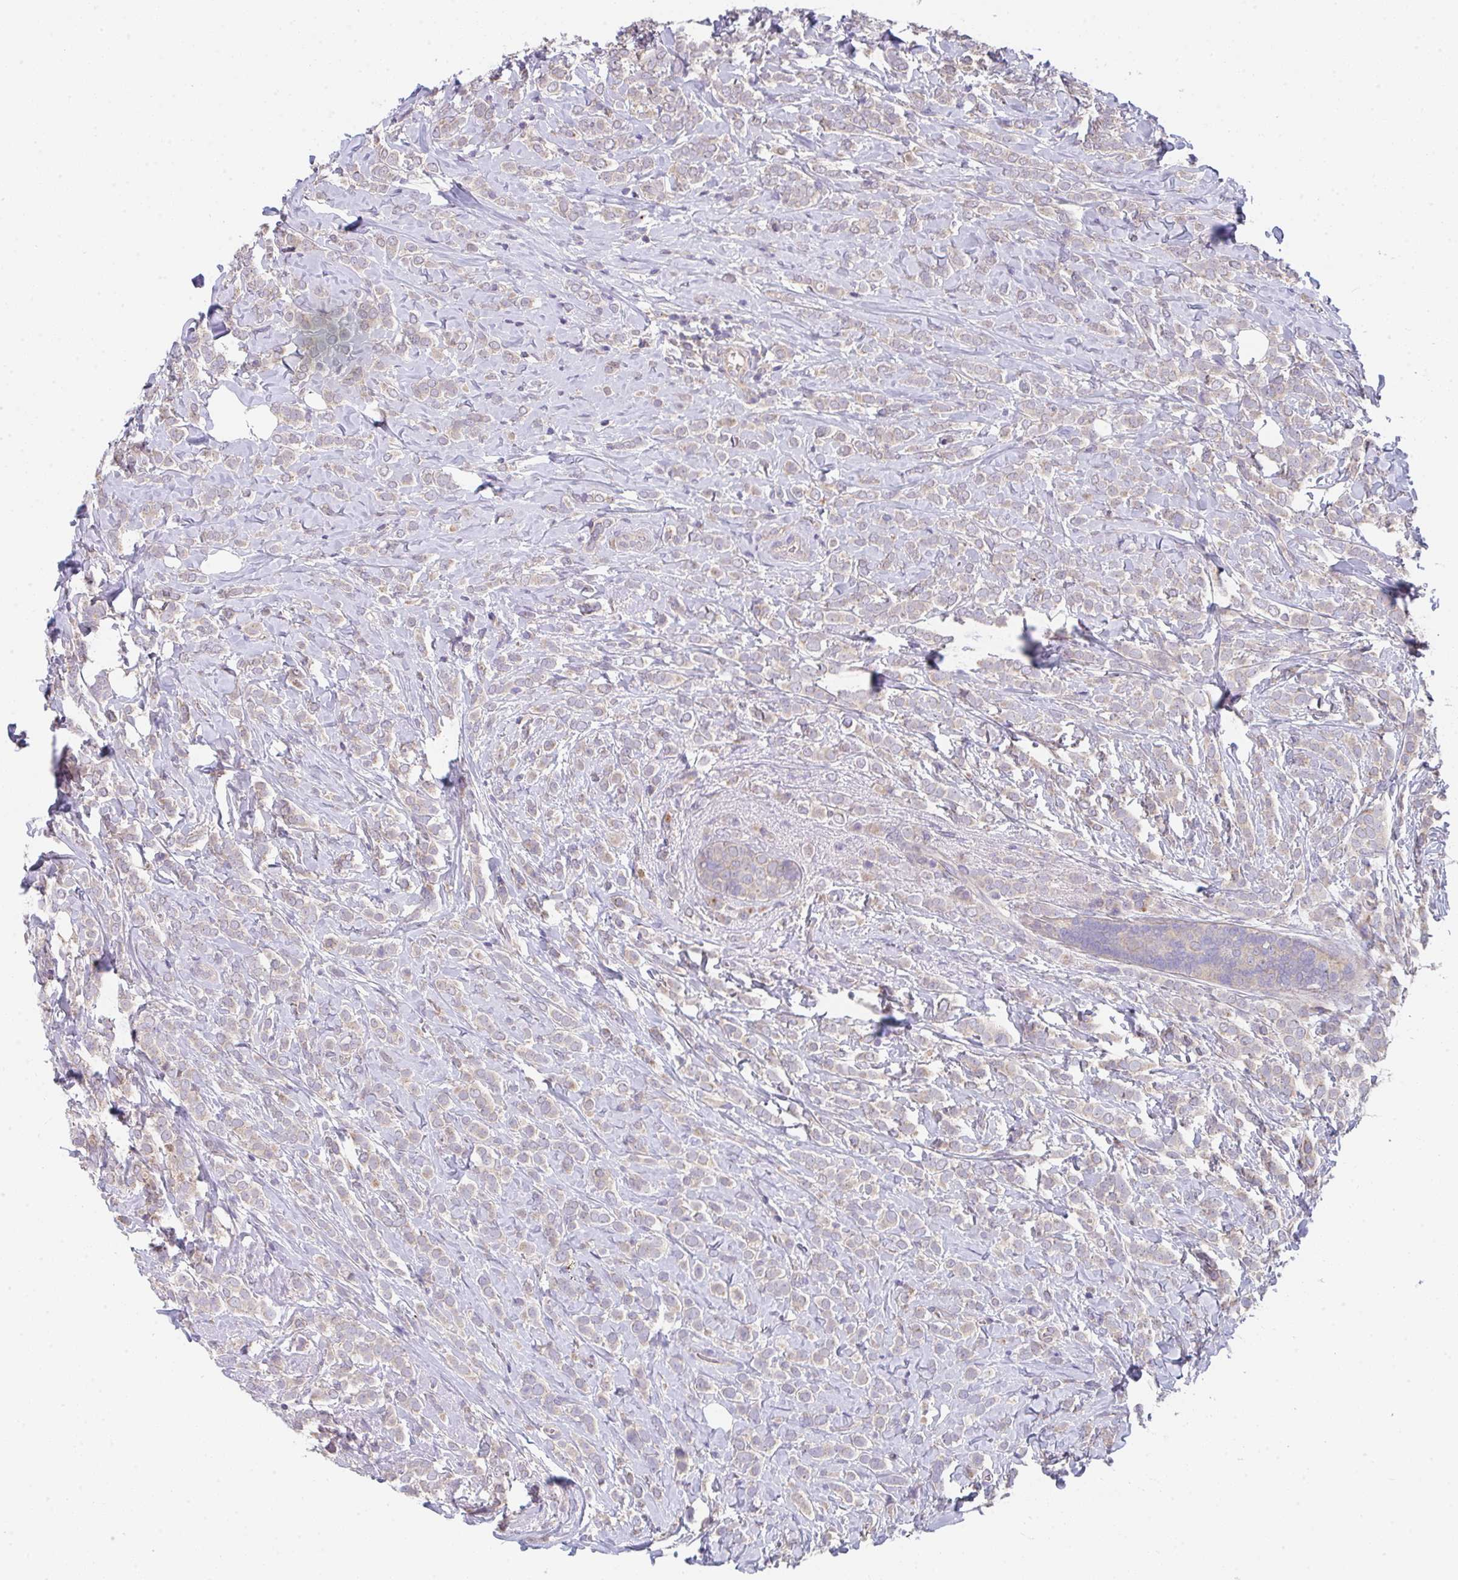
{"staining": {"intensity": "weak", "quantity": "<25%", "location": "cytoplasmic/membranous"}, "tissue": "breast cancer", "cell_type": "Tumor cells", "image_type": "cancer", "snomed": [{"axis": "morphology", "description": "Lobular carcinoma"}, {"axis": "topography", "description": "Breast"}], "caption": "The IHC micrograph has no significant staining in tumor cells of breast lobular carcinoma tissue.", "gene": "TSPAN31", "patient": {"sex": "female", "age": 49}}